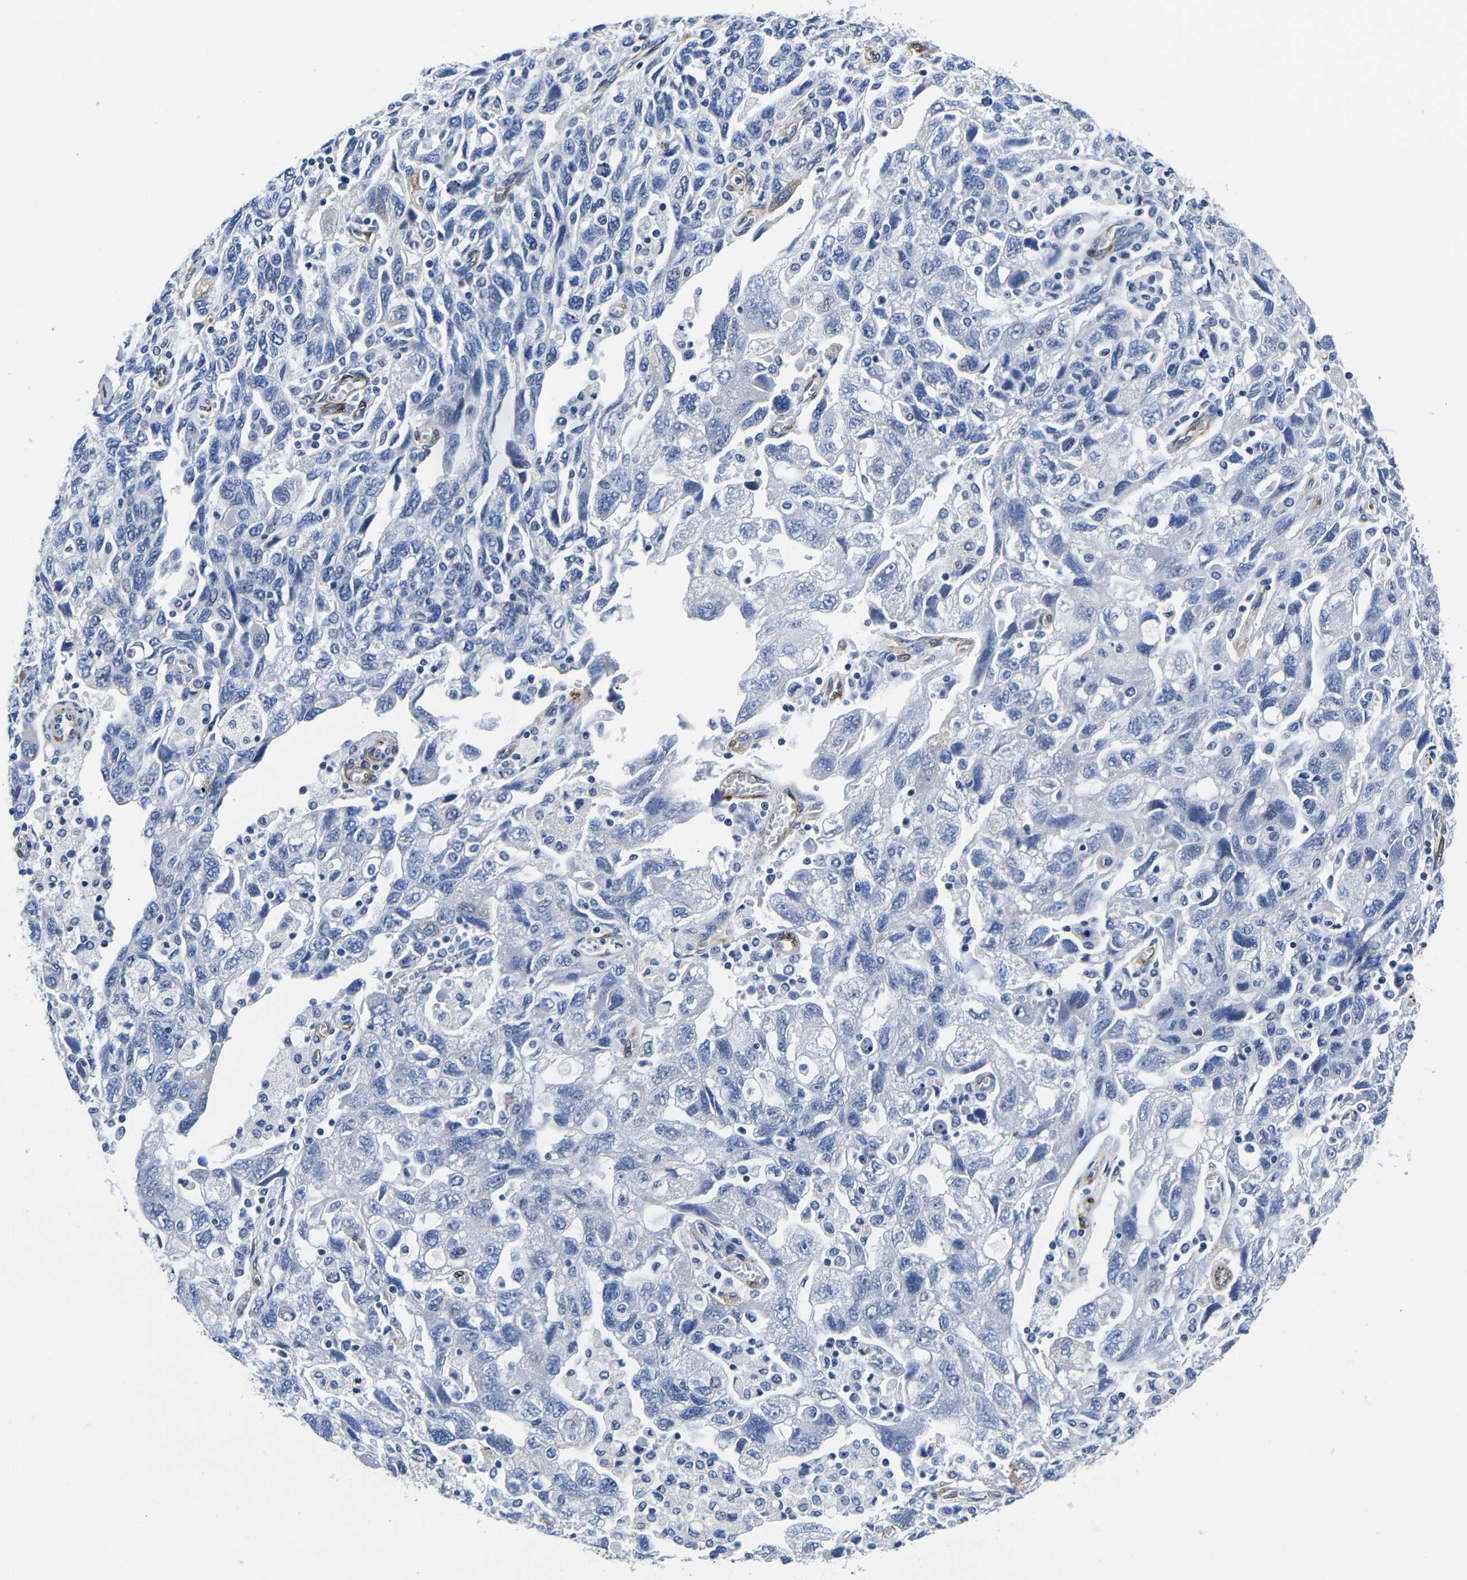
{"staining": {"intensity": "negative", "quantity": "none", "location": "none"}, "tissue": "ovarian cancer", "cell_type": "Tumor cells", "image_type": "cancer", "snomed": [{"axis": "morphology", "description": "Carcinoma, NOS"}, {"axis": "morphology", "description": "Cystadenocarcinoma, serous, NOS"}, {"axis": "topography", "description": "Ovary"}], "caption": "Immunohistochemical staining of human ovarian serous cystadenocarcinoma demonstrates no significant expression in tumor cells. The staining was performed using DAB to visualize the protein expression in brown, while the nuclei were stained in blue with hematoxylin (Magnification: 20x).", "gene": "LRIG1", "patient": {"sex": "female", "age": 69}}